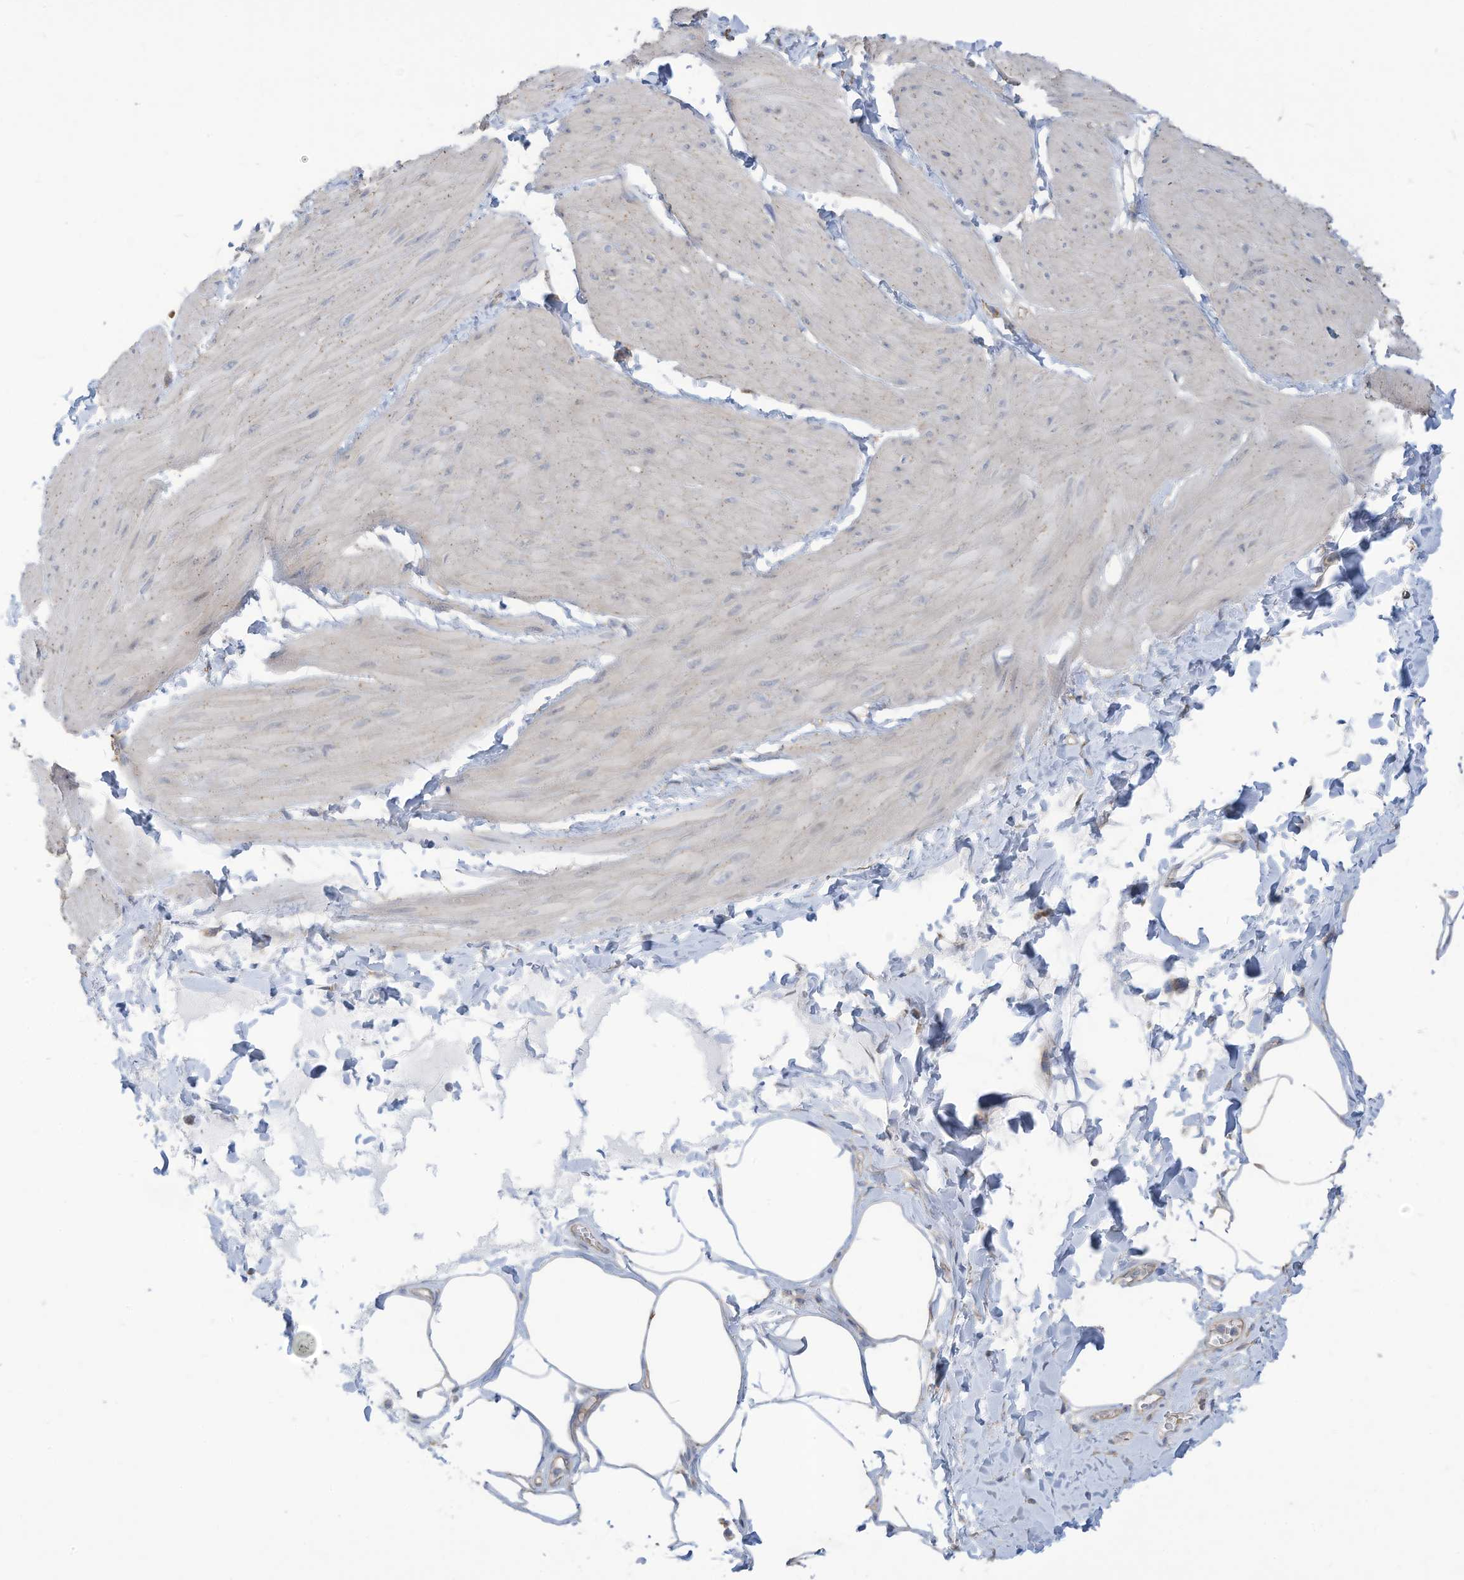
{"staining": {"intensity": "negative", "quantity": "none", "location": "none"}, "tissue": "smooth muscle", "cell_type": "Smooth muscle cells", "image_type": "normal", "snomed": [{"axis": "morphology", "description": "Urothelial carcinoma, High grade"}, {"axis": "topography", "description": "Urinary bladder"}], "caption": "Smooth muscle cells are negative for brown protein staining in unremarkable smooth muscle. Nuclei are stained in blue.", "gene": "ADAT2", "patient": {"sex": "male", "age": 46}}